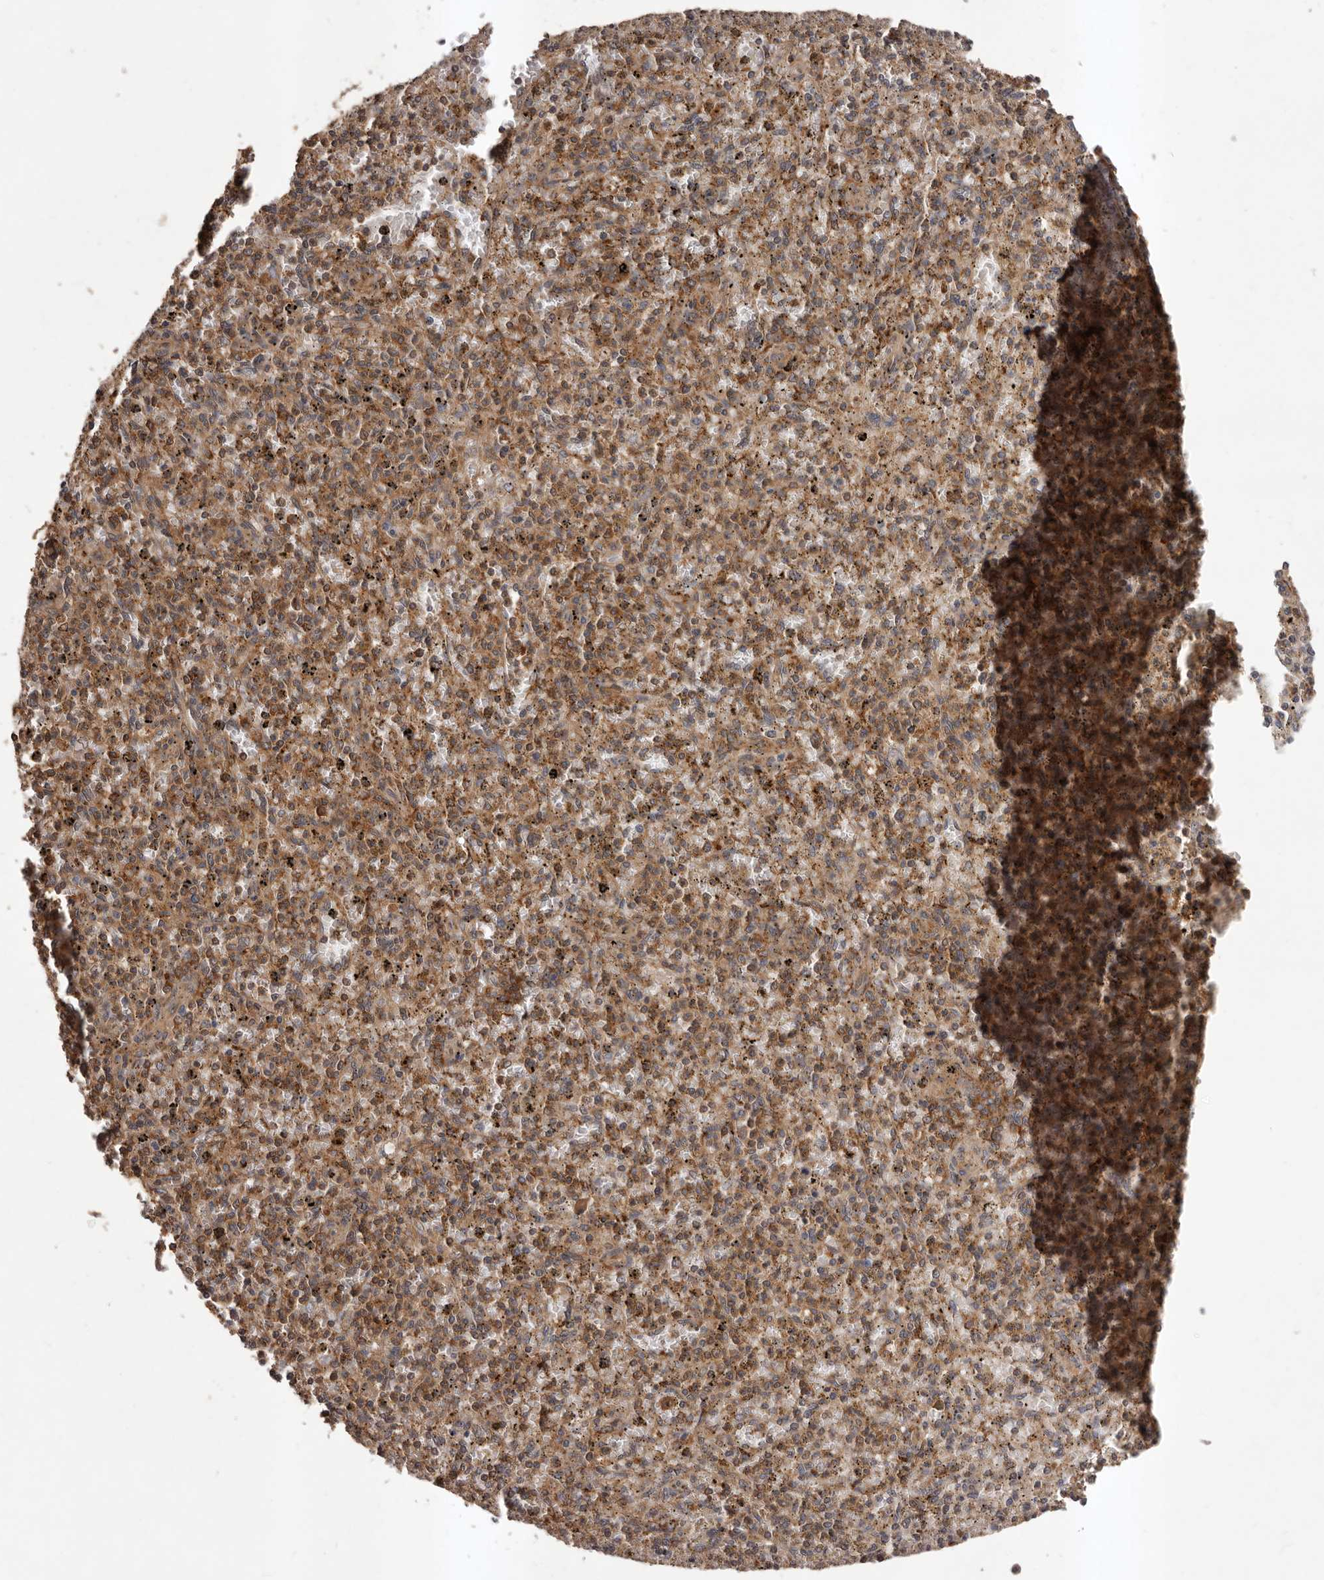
{"staining": {"intensity": "moderate", "quantity": ">75%", "location": "cytoplasmic/membranous"}, "tissue": "spleen", "cell_type": "Cells in red pulp", "image_type": "normal", "snomed": [{"axis": "morphology", "description": "Normal tissue, NOS"}, {"axis": "topography", "description": "Spleen"}], "caption": "About >75% of cells in red pulp in benign spleen demonstrate moderate cytoplasmic/membranous protein expression as visualized by brown immunohistochemical staining.", "gene": "SLC22A3", "patient": {"sex": "male", "age": 72}}